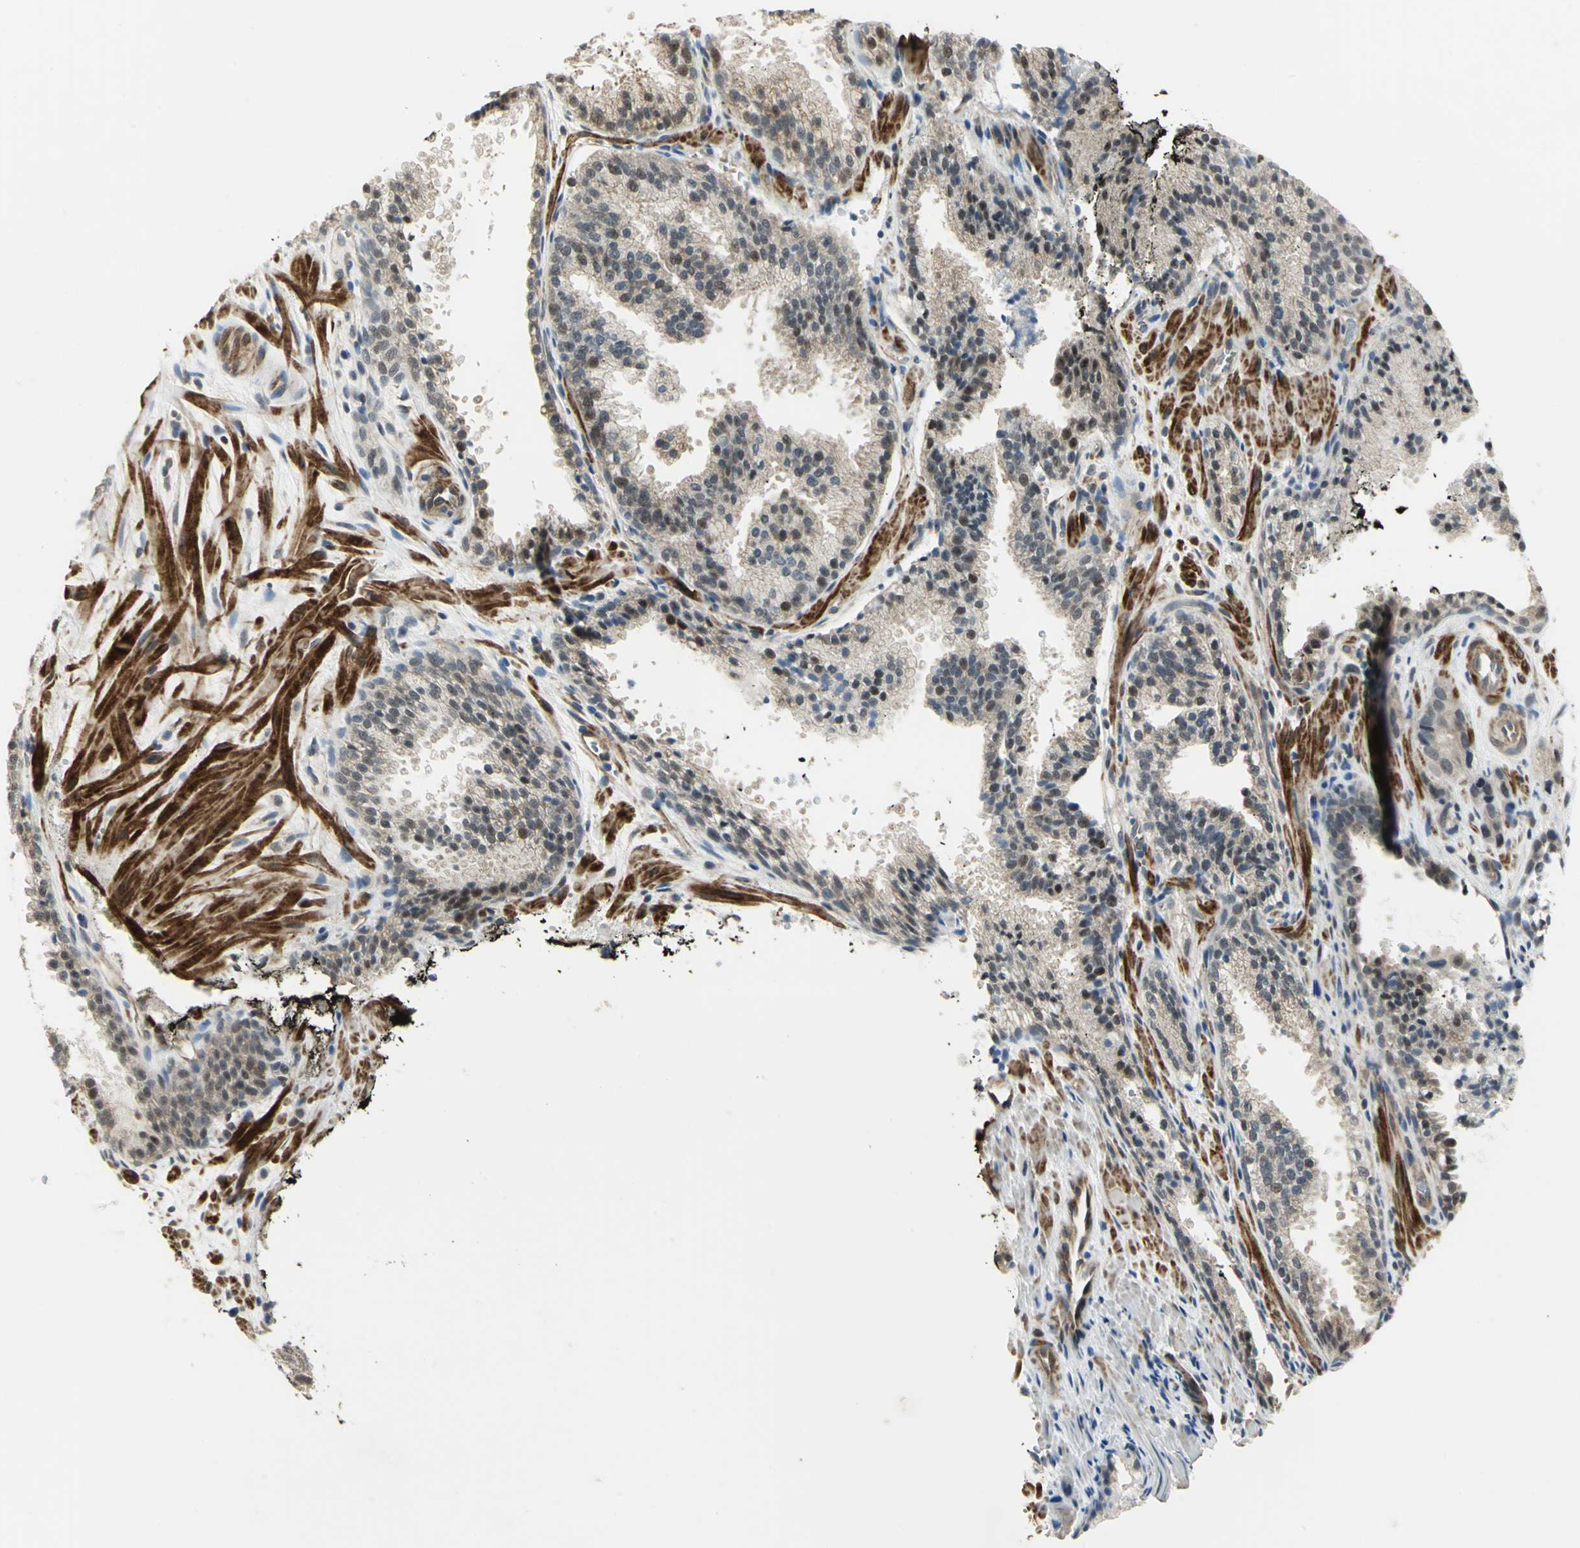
{"staining": {"intensity": "weak", "quantity": "25%-75%", "location": "cytoplasmic/membranous,nuclear"}, "tissue": "prostate cancer", "cell_type": "Tumor cells", "image_type": "cancer", "snomed": [{"axis": "morphology", "description": "Adenocarcinoma, High grade"}, {"axis": "topography", "description": "Prostate"}], "caption": "Human prostate cancer (high-grade adenocarcinoma) stained for a protein (brown) reveals weak cytoplasmic/membranous and nuclear positive positivity in approximately 25%-75% of tumor cells.", "gene": "PLAGL2", "patient": {"sex": "male", "age": 58}}